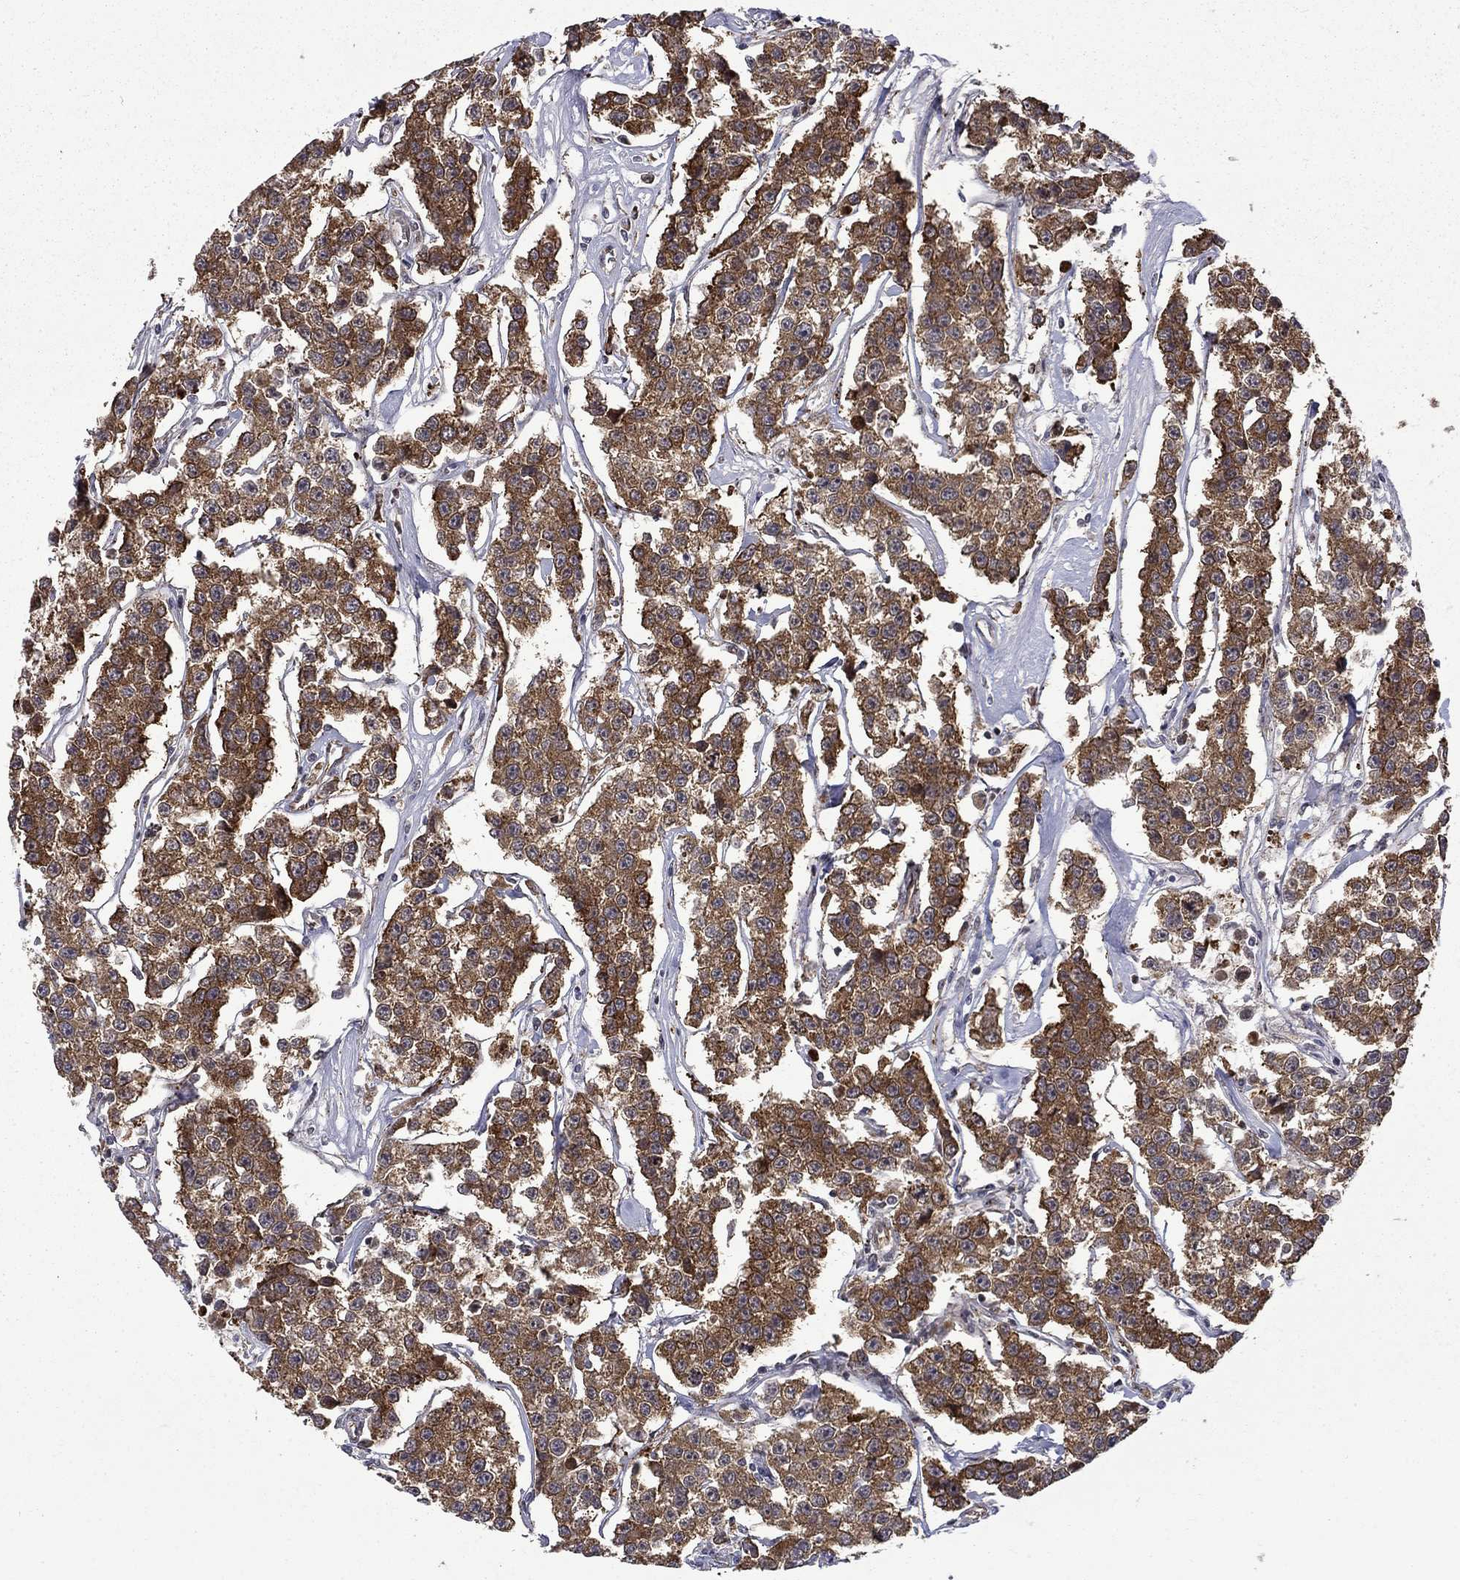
{"staining": {"intensity": "strong", "quantity": ">75%", "location": "cytoplasmic/membranous"}, "tissue": "testis cancer", "cell_type": "Tumor cells", "image_type": "cancer", "snomed": [{"axis": "morphology", "description": "Seminoma, NOS"}, {"axis": "topography", "description": "Testis"}], "caption": "Tumor cells display strong cytoplasmic/membranous expression in about >75% of cells in testis cancer (seminoma). (DAB IHC, brown staining for protein, blue staining for nuclei).", "gene": "KPNA3", "patient": {"sex": "male", "age": 59}}